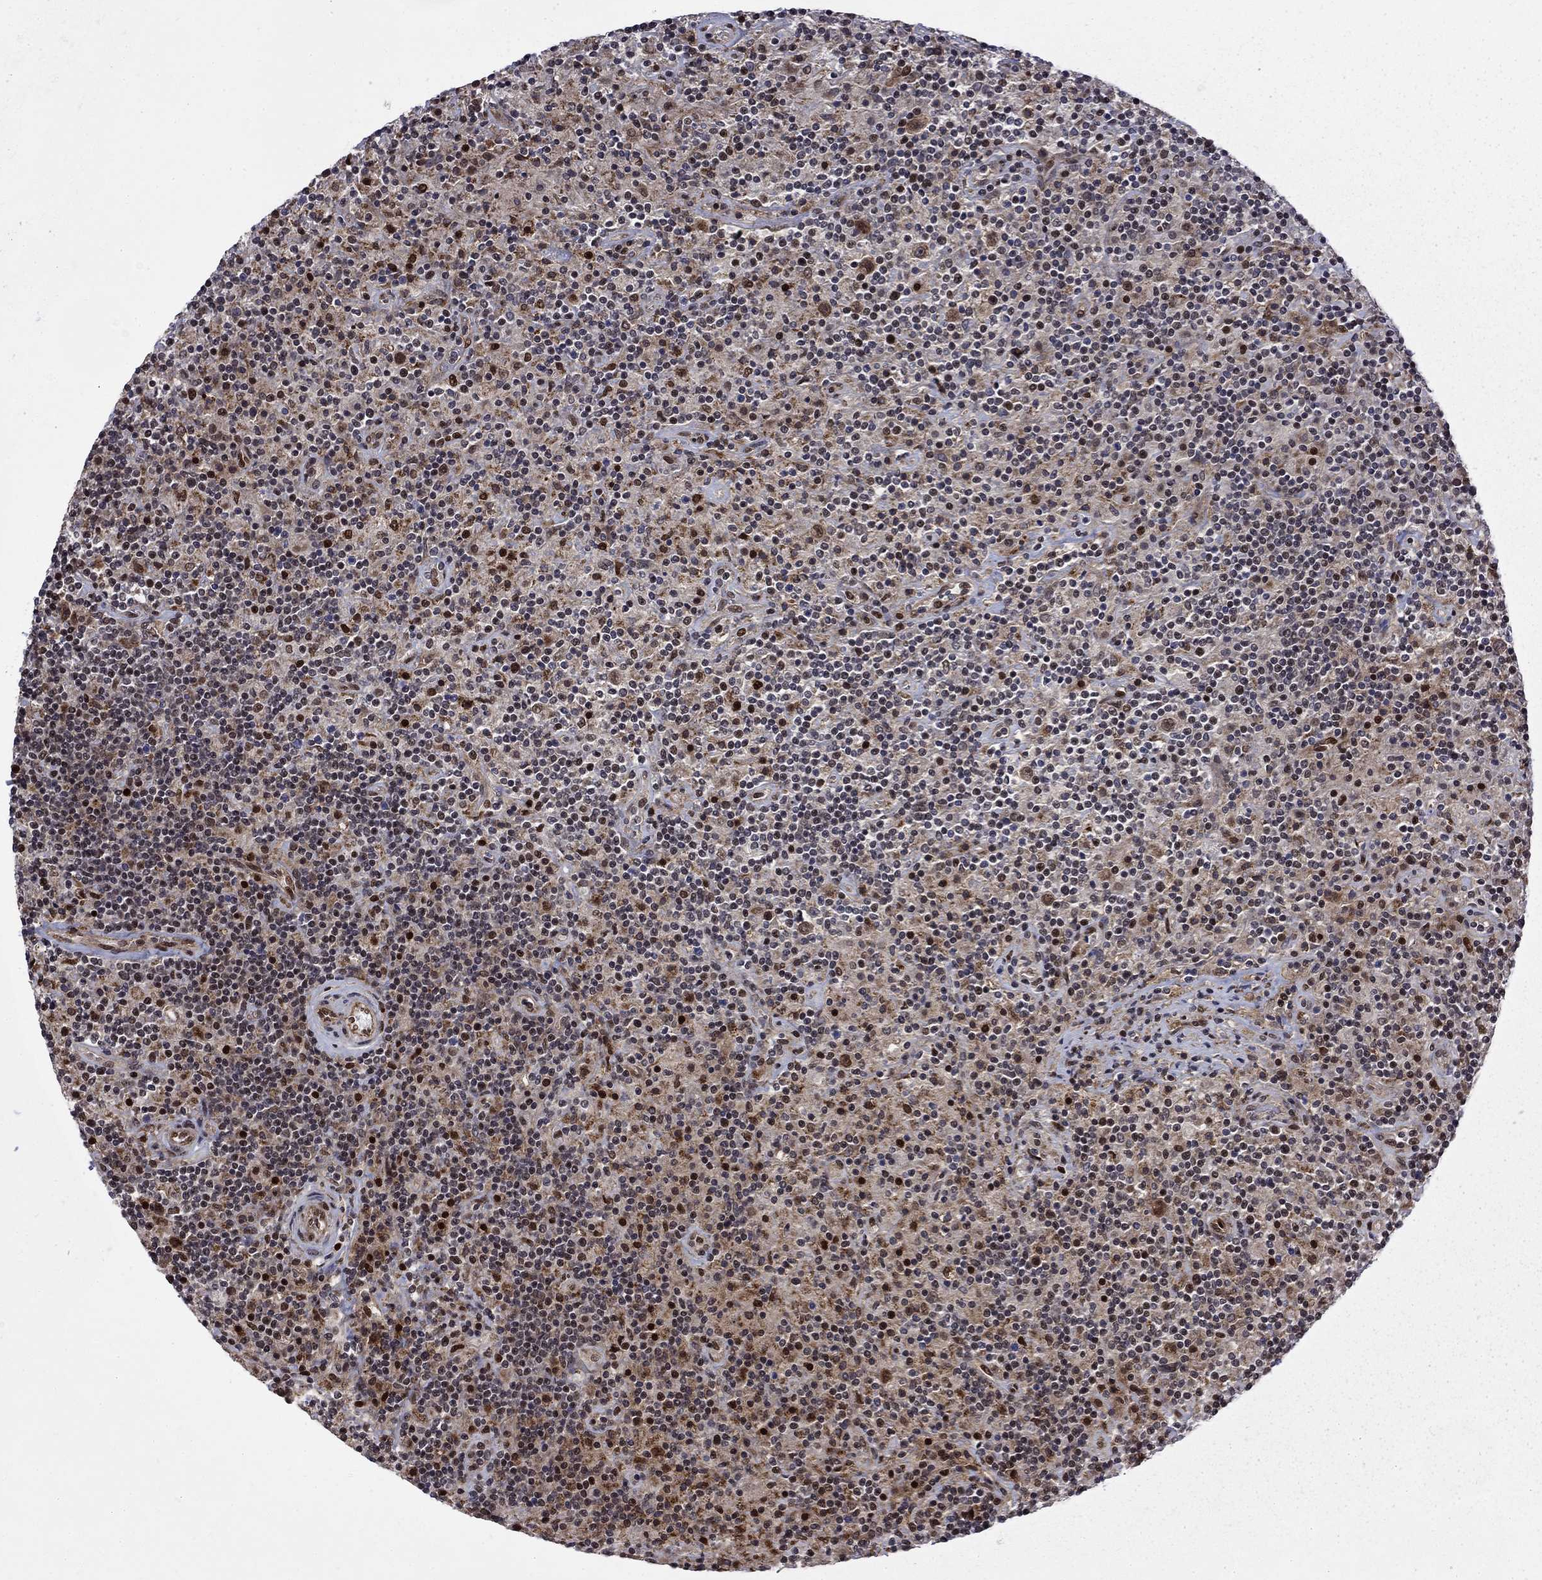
{"staining": {"intensity": "moderate", "quantity": "25%-75%", "location": "nuclear"}, "tissue": "lymphoma", "cell_type": "Tumor cells", "image_type": "cancer", "snomed": [{"axis": "morphology", "description": "Hodgkin's disease, NOS"}, {"axis": "topography", "description": "Lymph node"}], "caption": "Protein expression analysis of Hodgkin's disease displays moderate nuclear expression in about 25%-75% of tumor cells.", "gene": "KPNA3", "patient": {"sex": "male", "age": 70}}